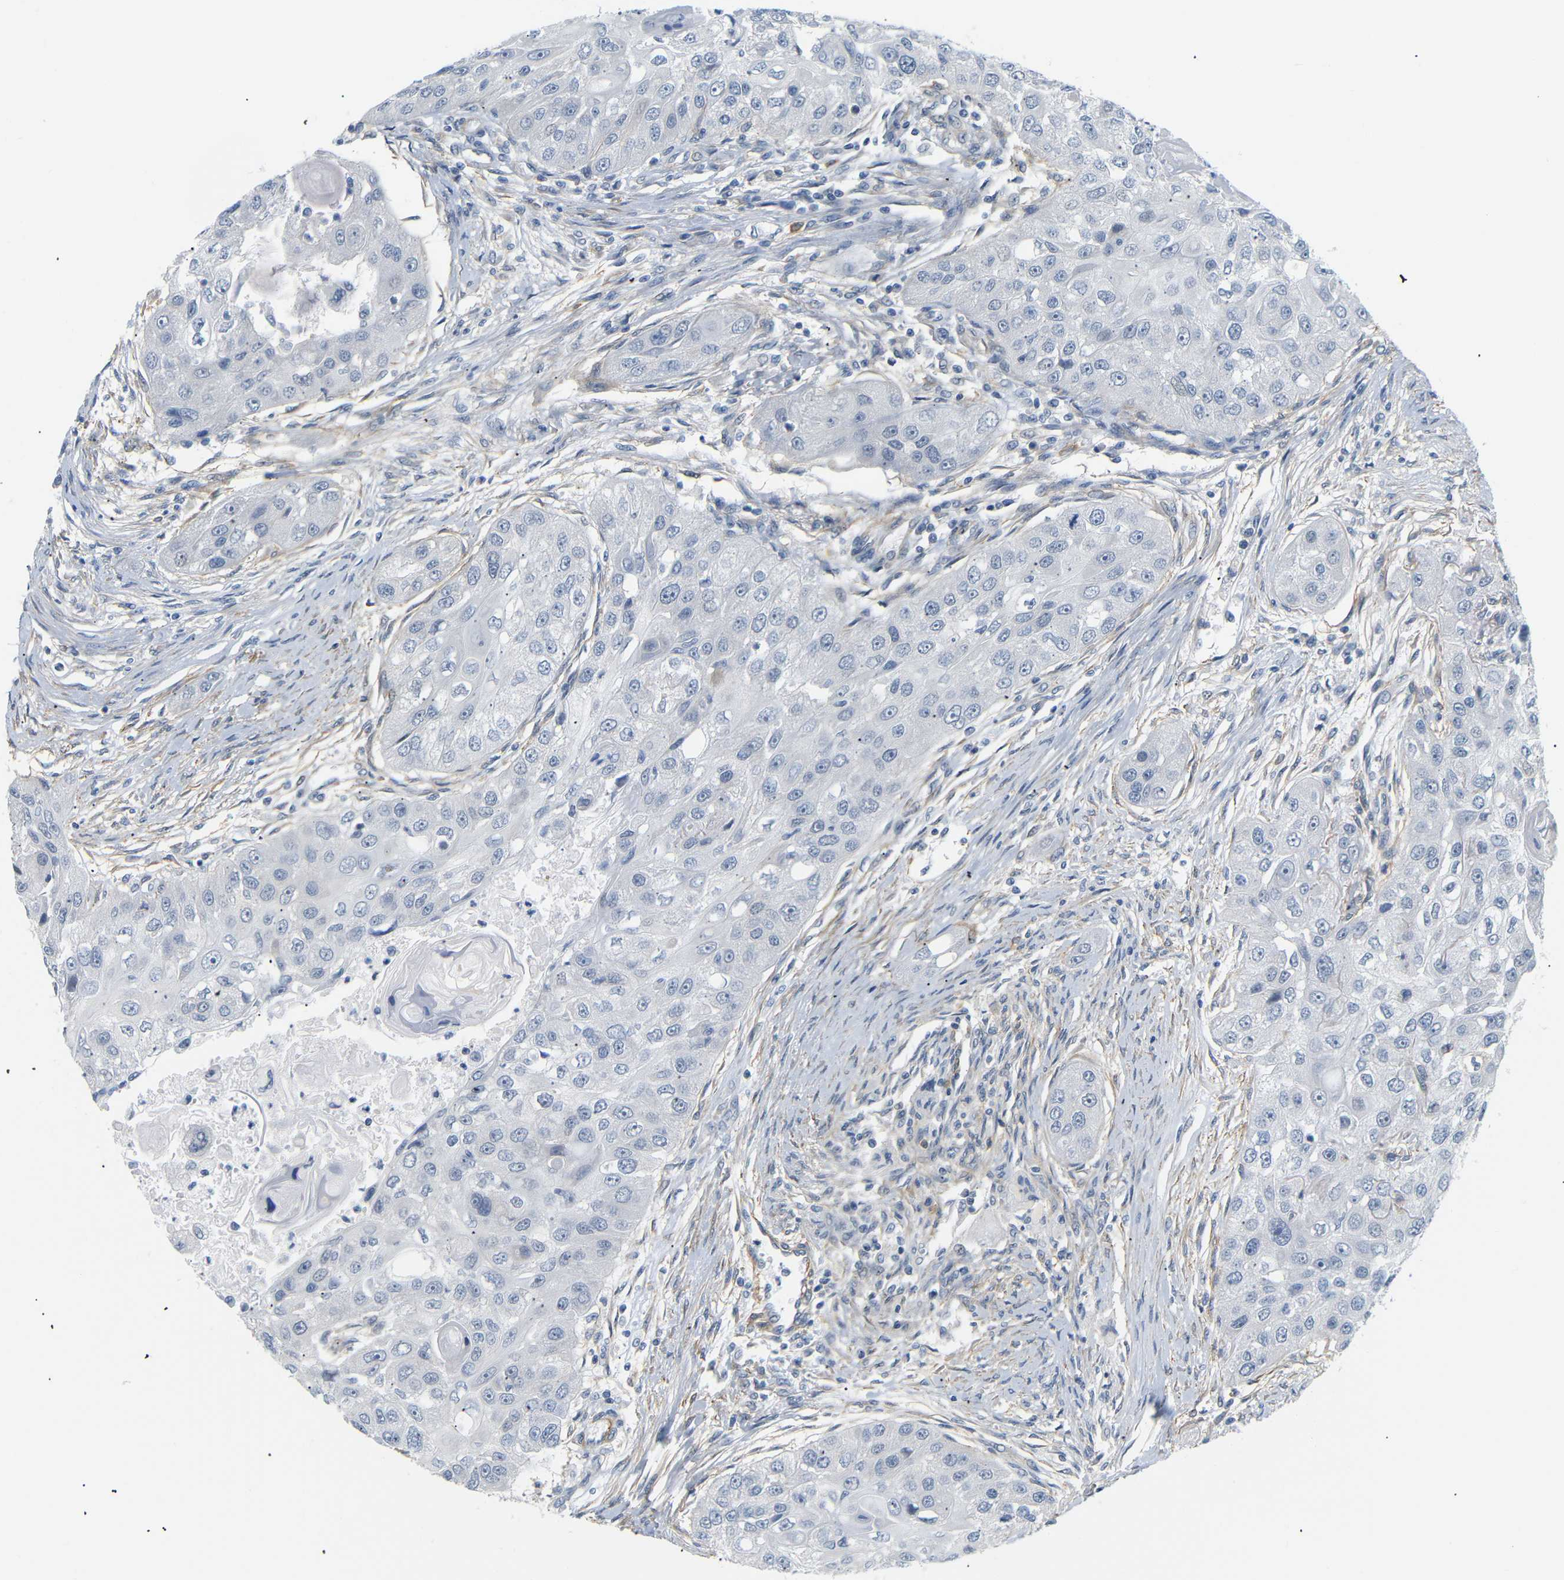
{"staining": {"intensity": "negative", "quantity": "none", "location": "none"}, "tissue": "head and neck cancer", "cell_type": "Tumor cells", "image_type": "cancer", "snomed": [{"axis": "morphology", "description": "Normal tissue, NOS"}, {"axis": "morphology", "description": "Squamous cell carcinoma, NOS"}, {"axis": "topography", "description": "Skeletal muscle"}, {"axis": "topography", "description": "Head-Neck"}], "caption": "Tumor cells are negative for protein expression in human squamous cell carcinoma (head and neck).", "gene": "STMN3", "patient": {"sex": "male", "age": 51}}